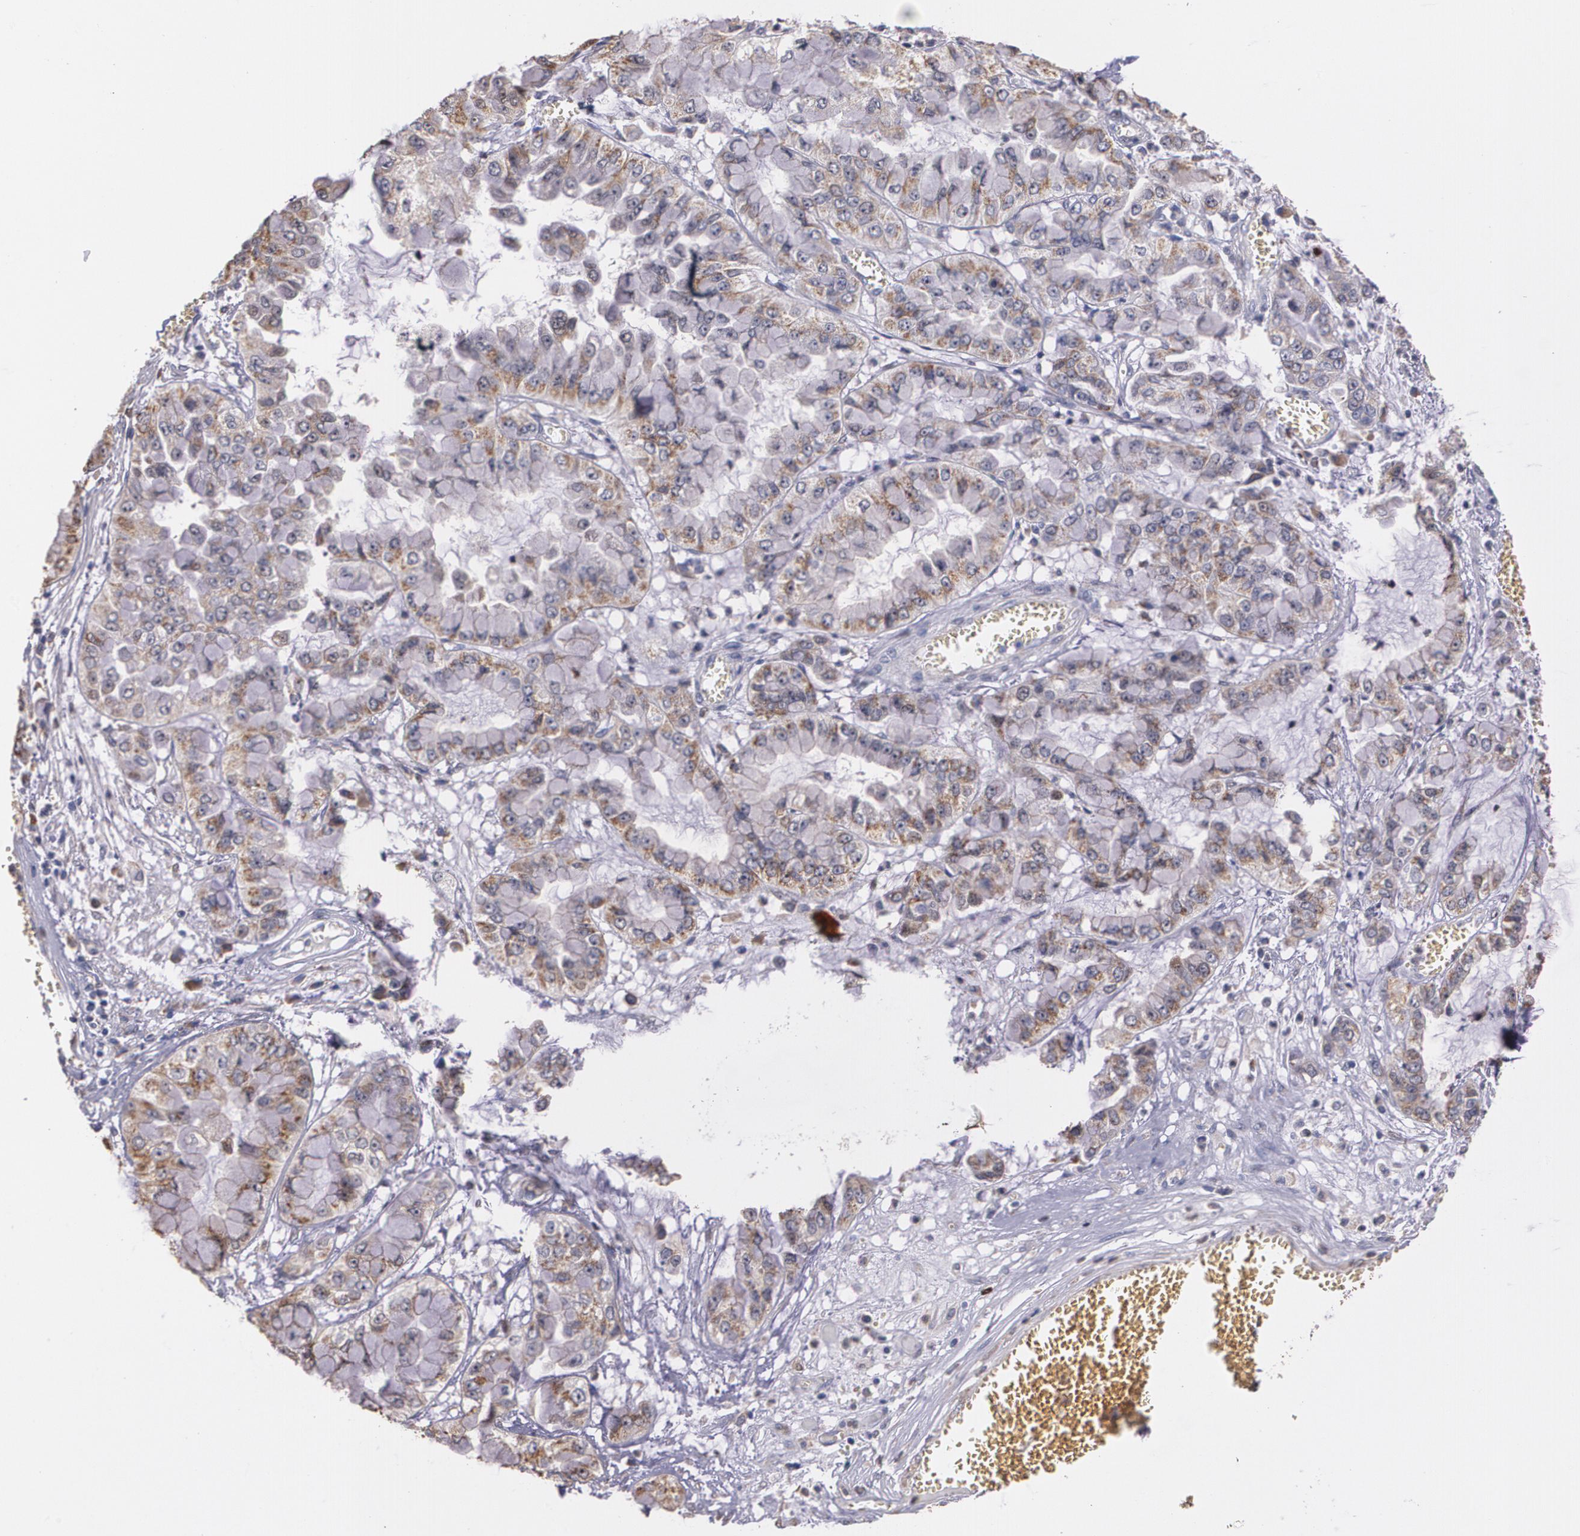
{"staining": {"intensity": "moderate", "quantity": ">75%", "location": "cytoplasmic/membranous"}, "tissue": "liver cancer", "cell_type": "Tumor cells", "image_type": "cancer", "snomed": [{"axis": "morphology", "description": "Cholangiocarcinoma"}, {"axis": "topography", "description": "Liver"}], "caption": "Brown immunohistochemical staining in liver cholangiocarcinoma demonstrates moderate cytoplasmic/membranous positivity in about >75% of tumor cells. The protein of interest is shown in brown color, while the nuclei are stained blue.", "gene": "ATF3", "patient": {"sex": "female", "age": 79}}